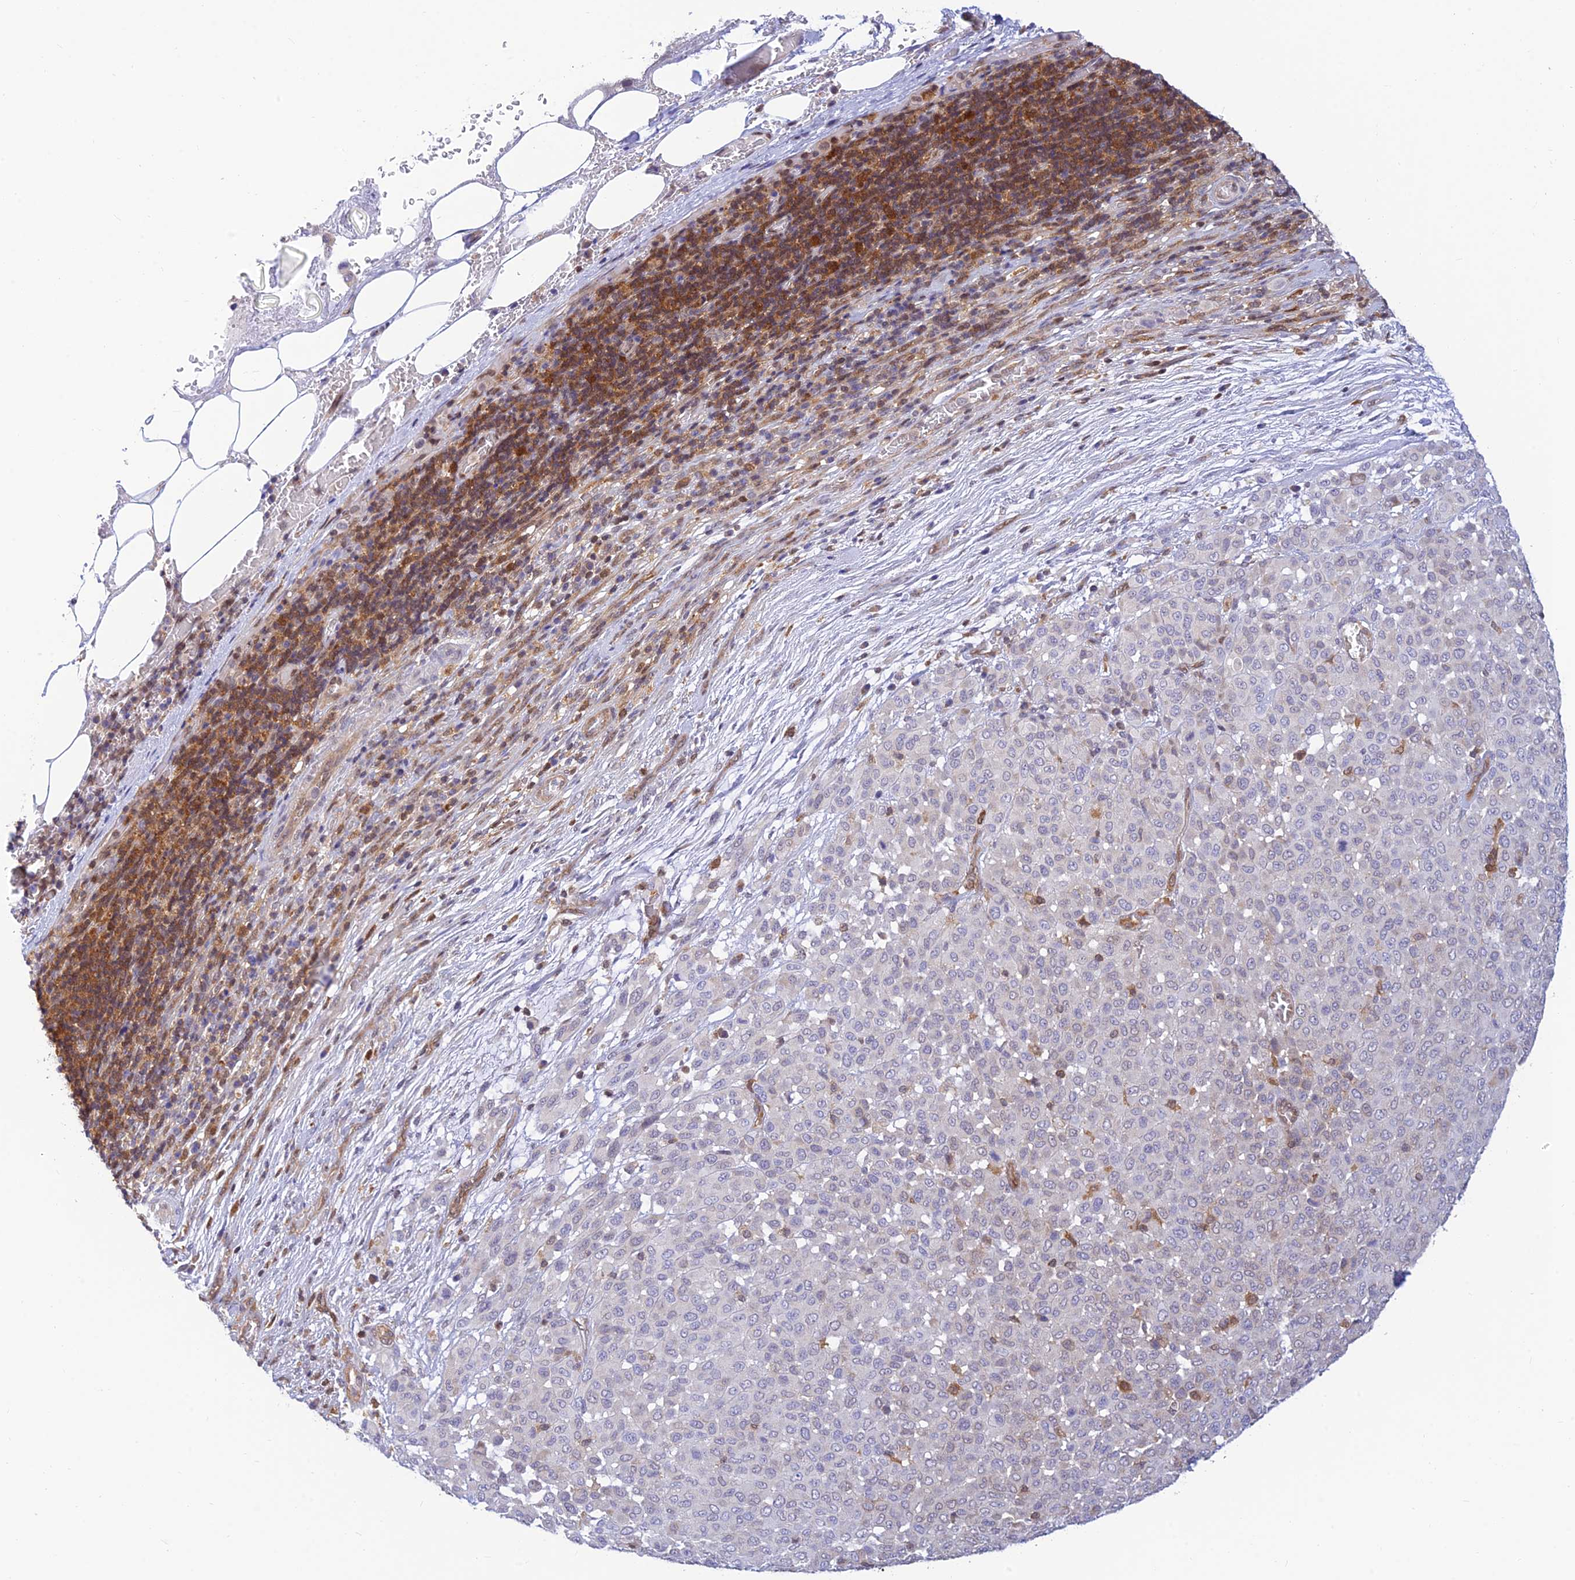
{"staining": {"intensity": "negative", "quantity": "none", "location": "none"}, "tissue": "melanoma", "cell_type": "Tumor cells", "image_type": "cancer", "snomed": [{"axis": "morphology", "description": "Malignant melanoma, Metastatic site"}, {"axis": "topography", "description": "Skin"}], "caption": "DAB (3,3'-diaminobenzidine) immunohistochemical staining of human melanoma shows no significant expression in tumor cells.", "gene": "LYSMD2", "patient": {"sex": "female", "age": 81}}